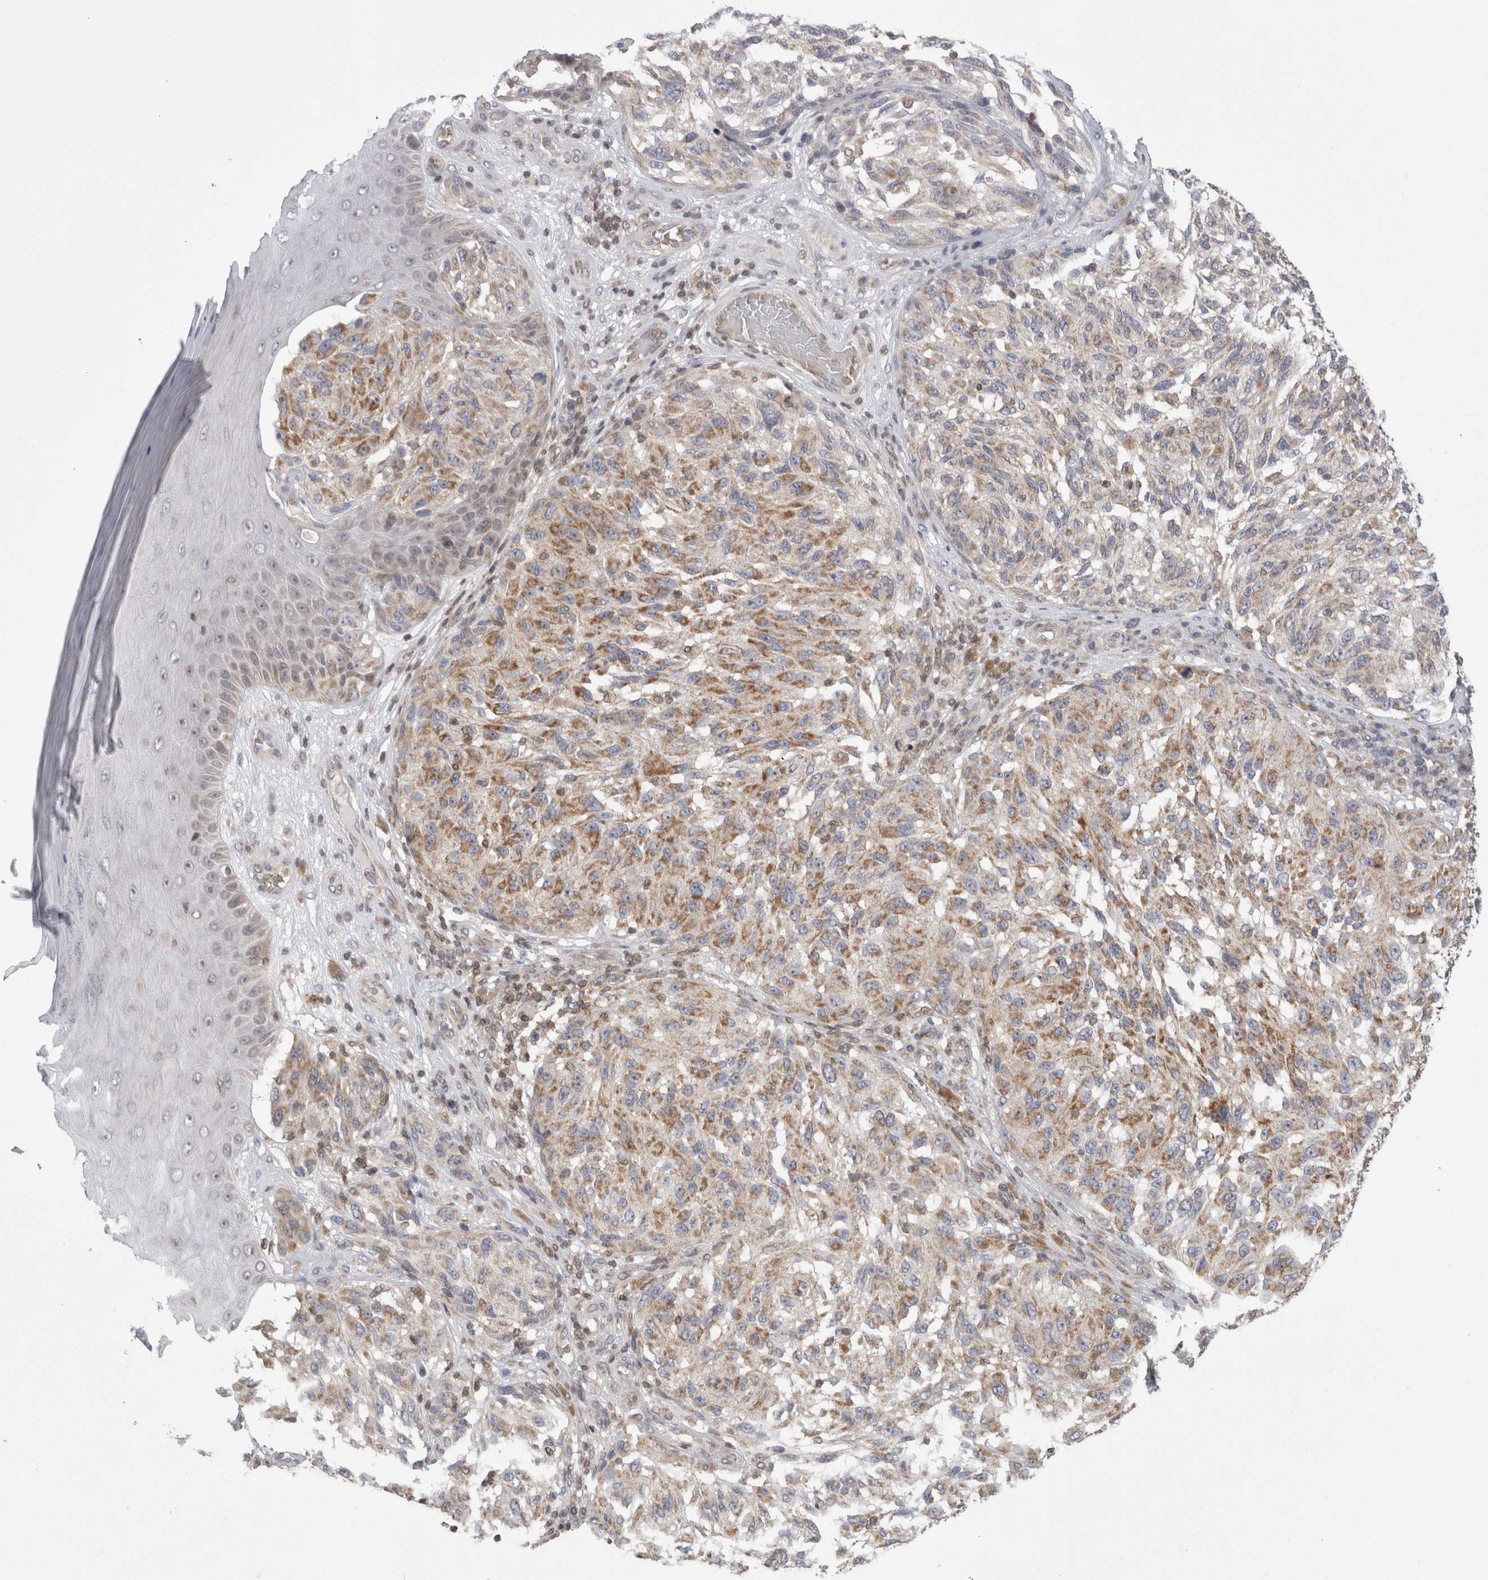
{"staining": {"intensity": "moderate", "quantity": "25%-75%", "location": "cytoplasmic/membranous"}, "tissue": "melanoma", "cell_type": "Tumor cells", "image_type": "cancer", "snomed": [{"axis": "morphology", "description": "Malignant melanoma, NOS"}, {"axis": "topography", "description": "Skin"}], "caption": "An immunohistochemistry micrograph of tumor tissue is shown. Protein staining in brown shows moderate cytoplasmic/membranous positivity in malignant melanoma within tumor cells.", "gene": "DARS2", "patient": {"sex": "female", "age": 73}}